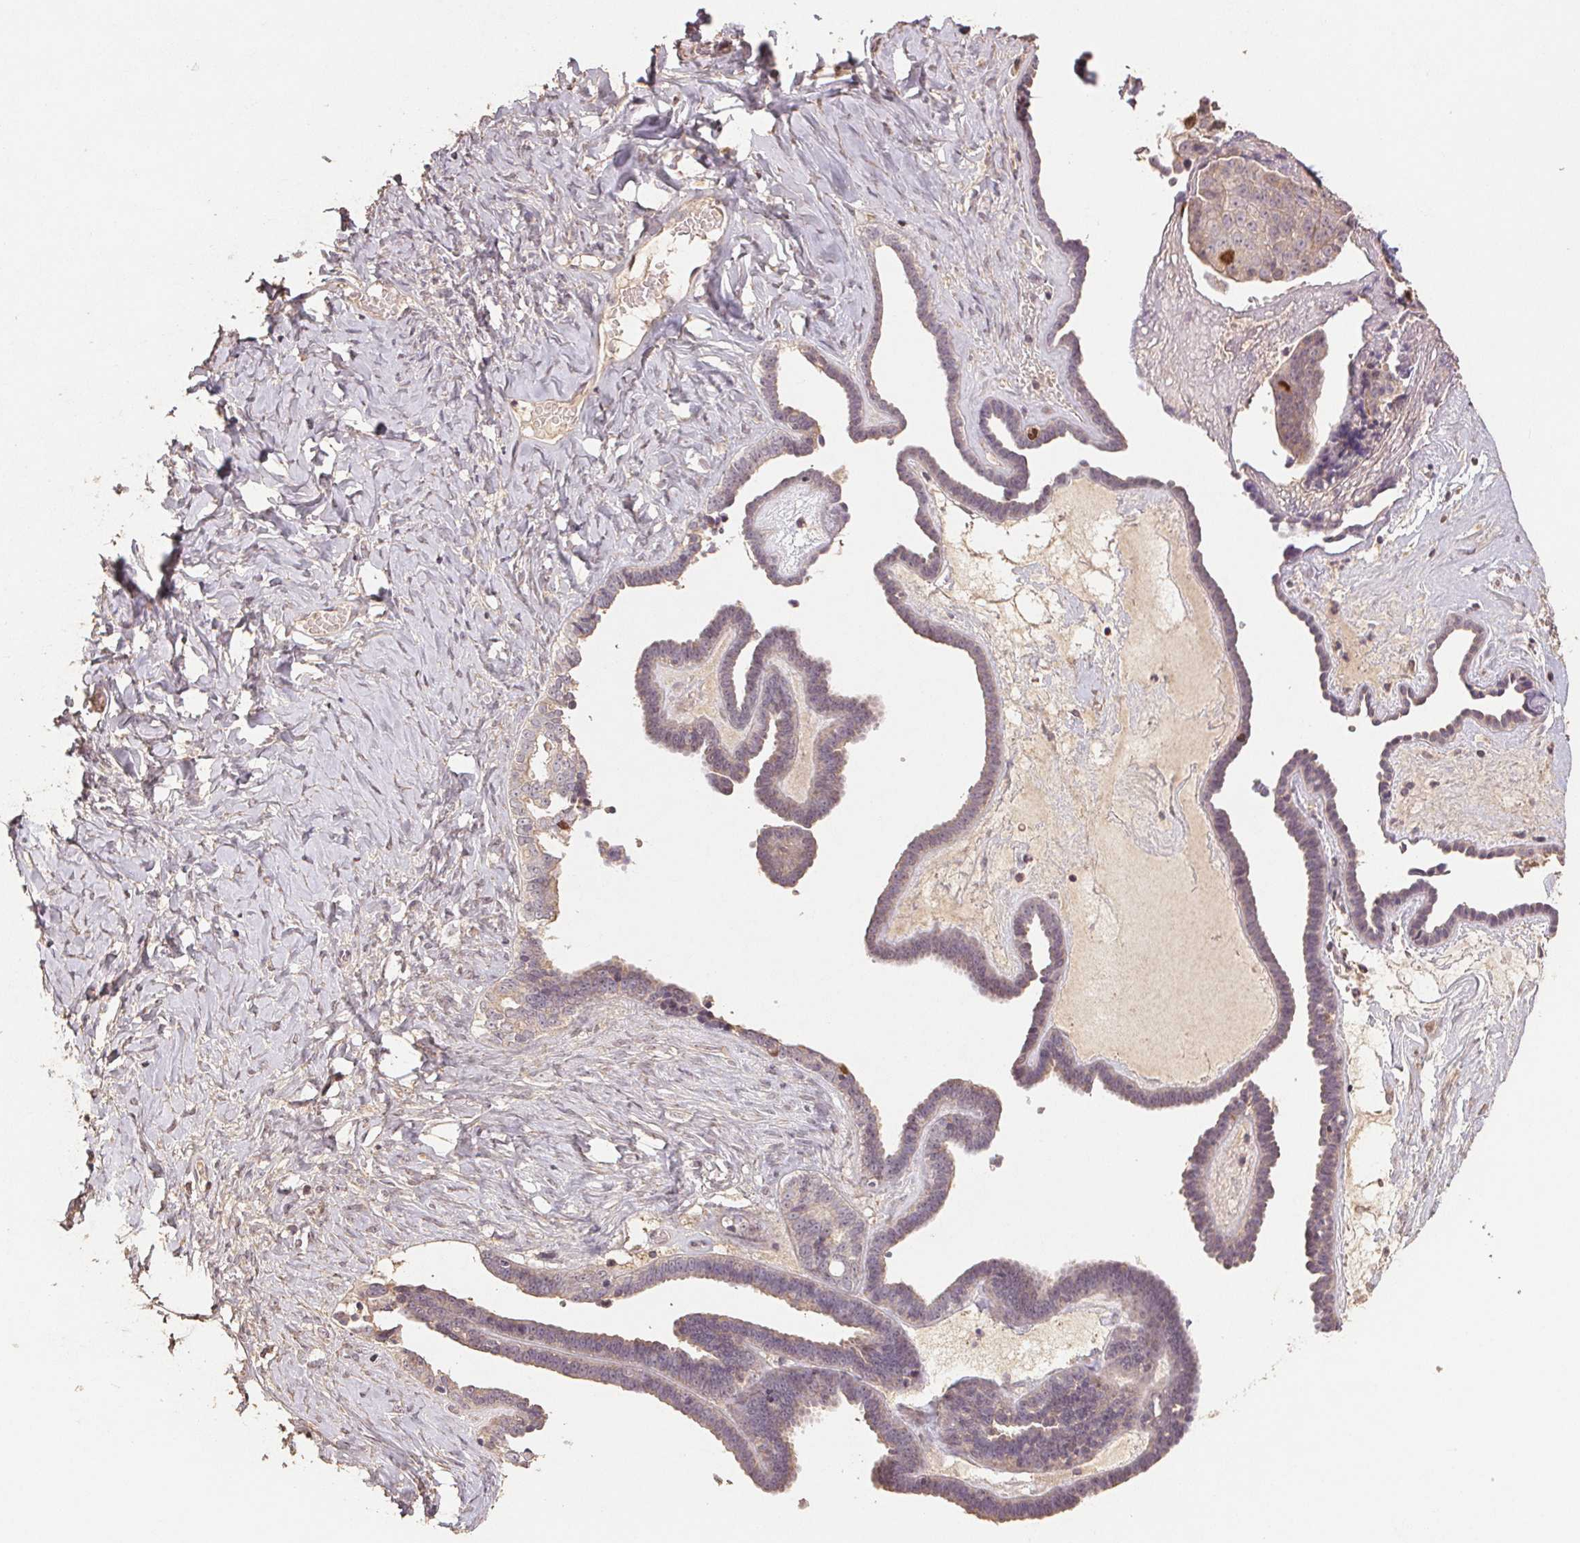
{"staining": {"intensity": "moderate", "quantity": "<25%", "location": "nuclear"}, "tissue": "ovarian cancer", "cell_type": "Tumor cells", "image_type": "cancer", "snomed": [{"axis": "morphology", "description": "Cystadenocarcinoma, serous, NOS"}, {"axis": "topography", "description": "Ovary"}], "caption": "About <25% of tumor cells in ovarian serous cystadenocarcinoma reveal moderate nuclear protein positivity as visualized by brown immunohistochemical staining.", "gene": "CENPF", "patient": {"sex": "female", "age": 71}}